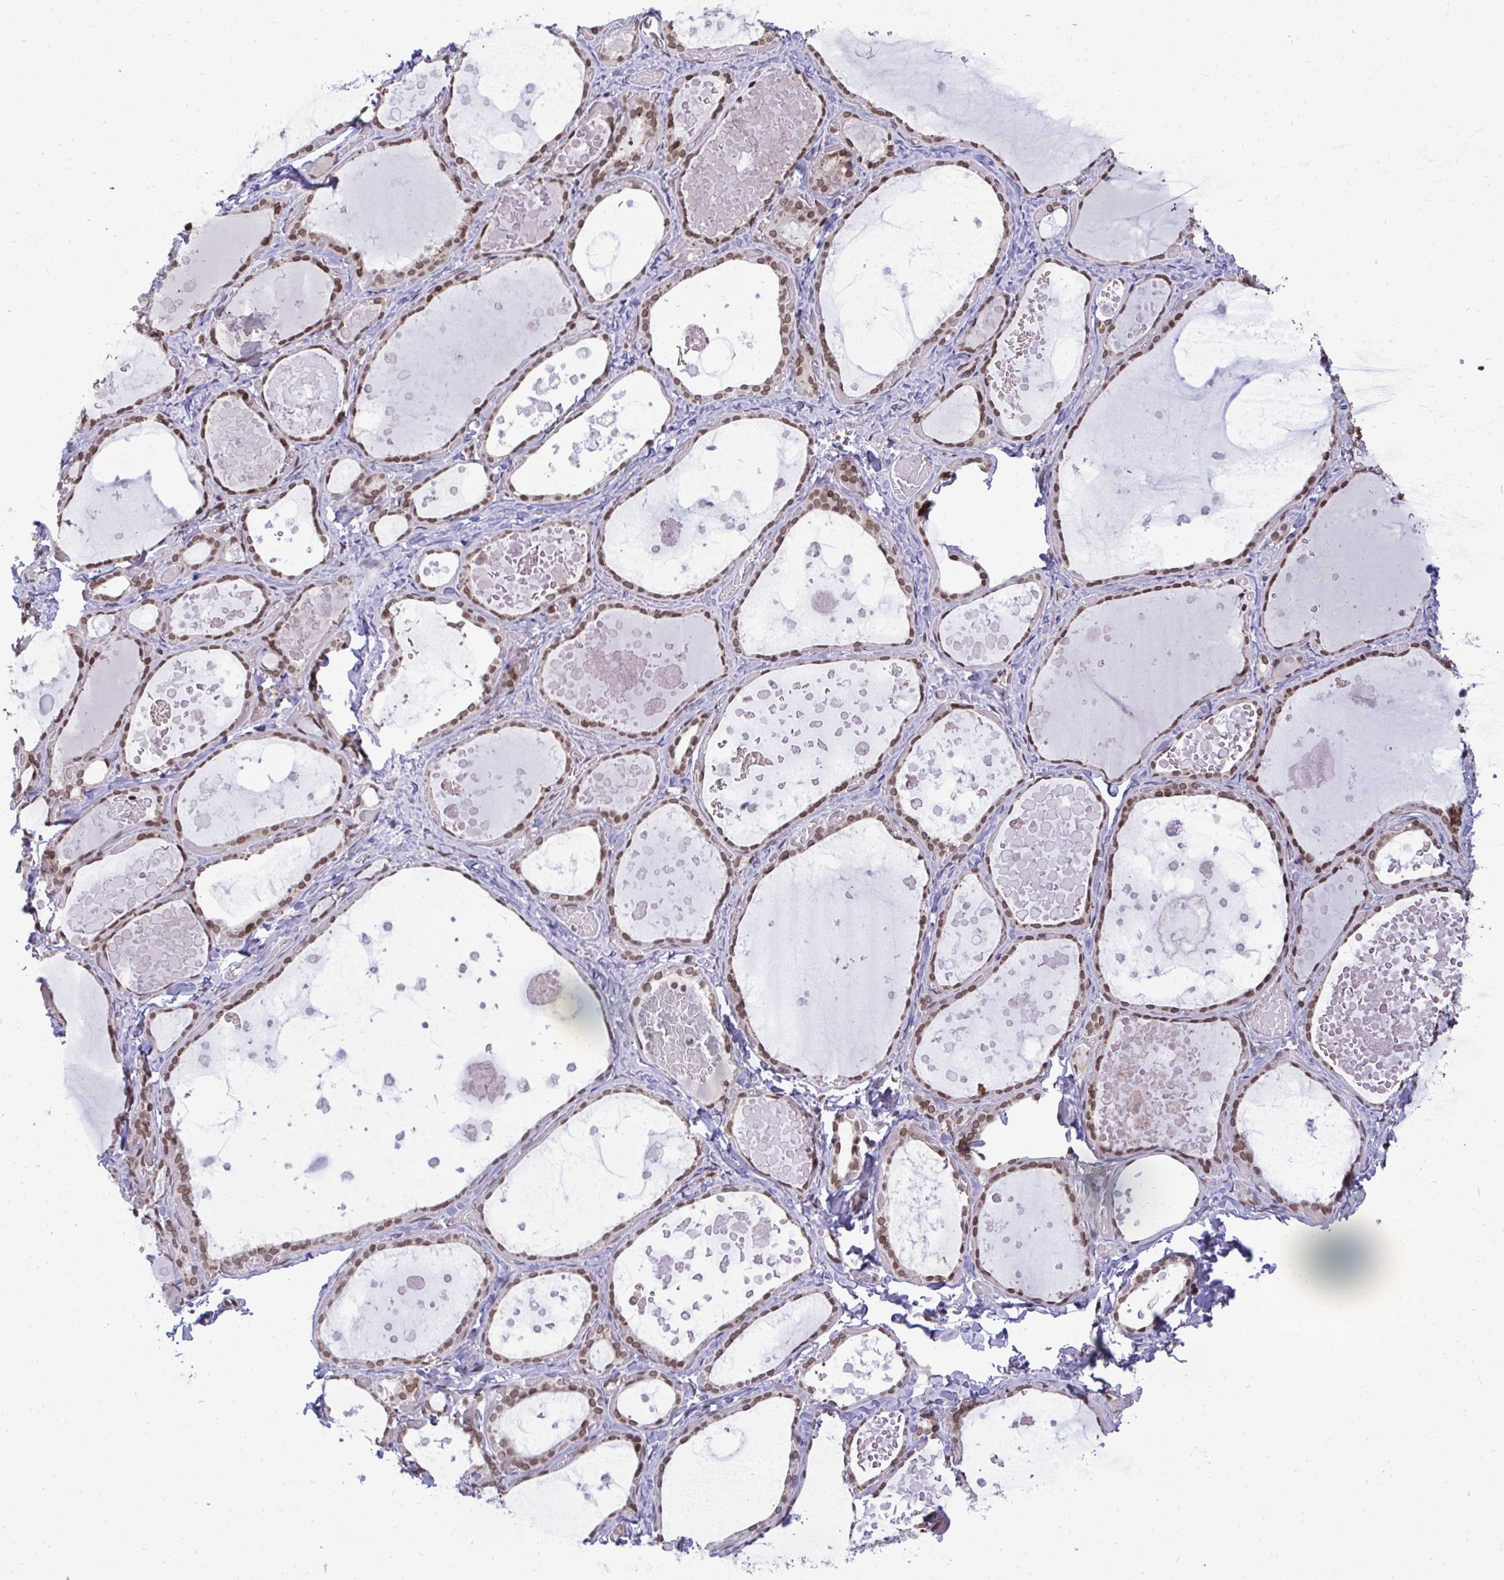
{"staining": {"intensity": "moderate", "quantity": ">75%", "location": "nuclear"}, "tissue": "thyroid gland", "cell_type": "Glandular cells", "image_type": "normal", "snomed": [{"axis": "morphology", "description": "Normal tissue, NOS"}, {"axis": "topography", "description": "Thyroid gland"}], "caption": "Immunohistochemical staining of unremarkable human thyroid gland reveals moderate nuclear protein expression in about >75% of glandular cells.", "gene": "JPT1", "patient": {"sex": "female", "age": 56}}